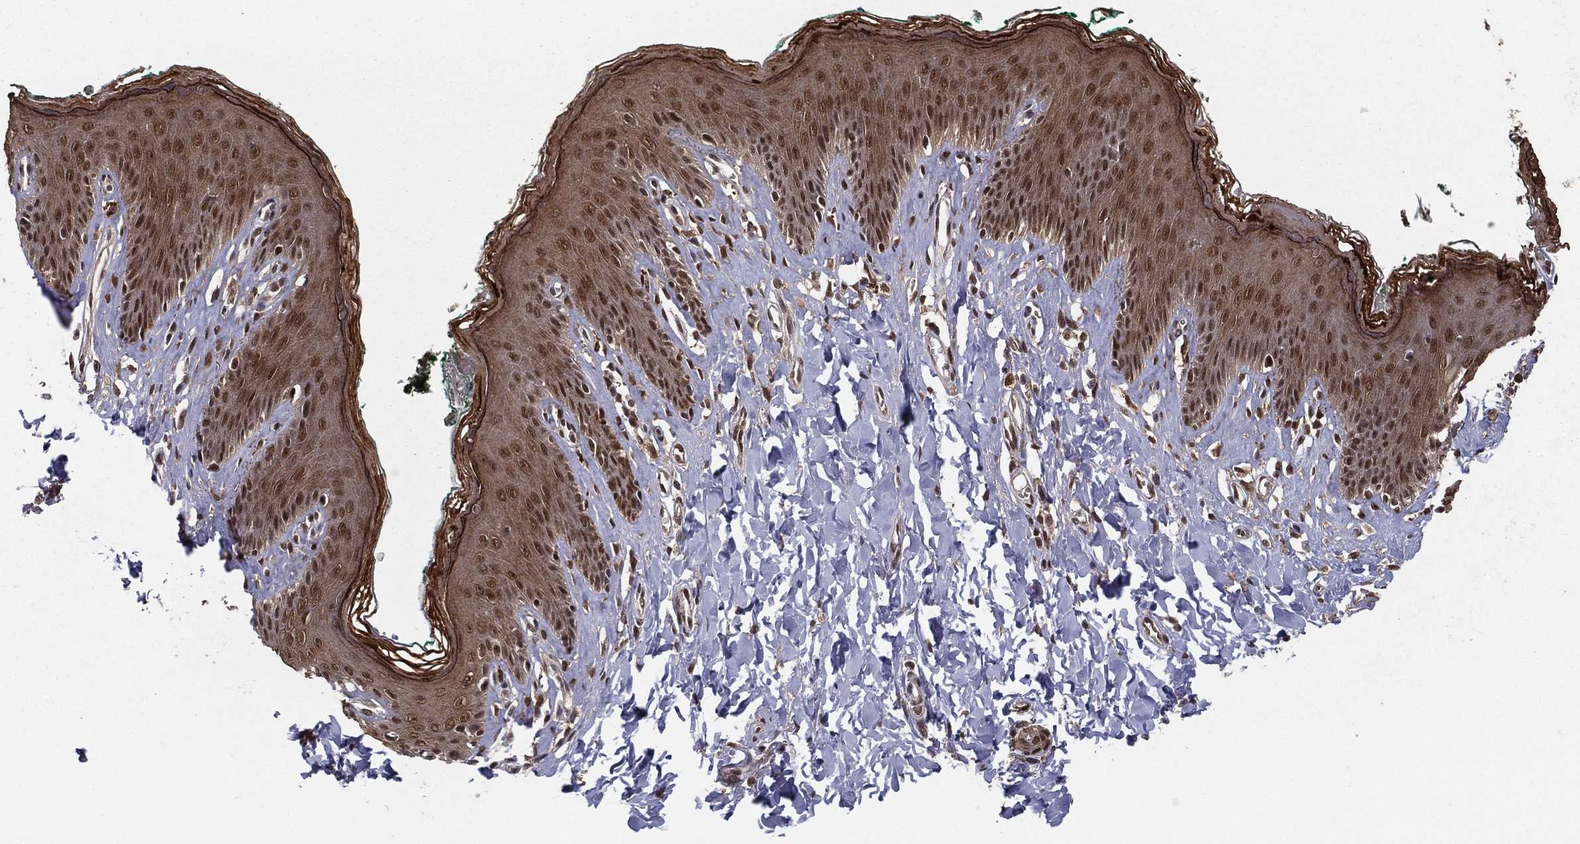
{"staining": {"intensity": "moderate", "quantity": ">75%", "location": "cytoplasmic/membranous,nuclear"}, "tissue": "skin", "cell_type": "Epidermal cells", "image_type": "normal", "snomed": [{"axis": "morphology", "description": "Normal tissue, NOS"}, {"axis": "topography", "description": "Vulva"}], "caption": "Immunohistochemistry (IHC) of unremarkable human skin reveals medium levels of moderate cytoplasmic/membranous,nuclear expression in approximately >75% of epidermal cells. (IHC, brightfield microscopy, high magnification).", "gene": "CARM1", "patient": {"sex": "female", "age": 66}}